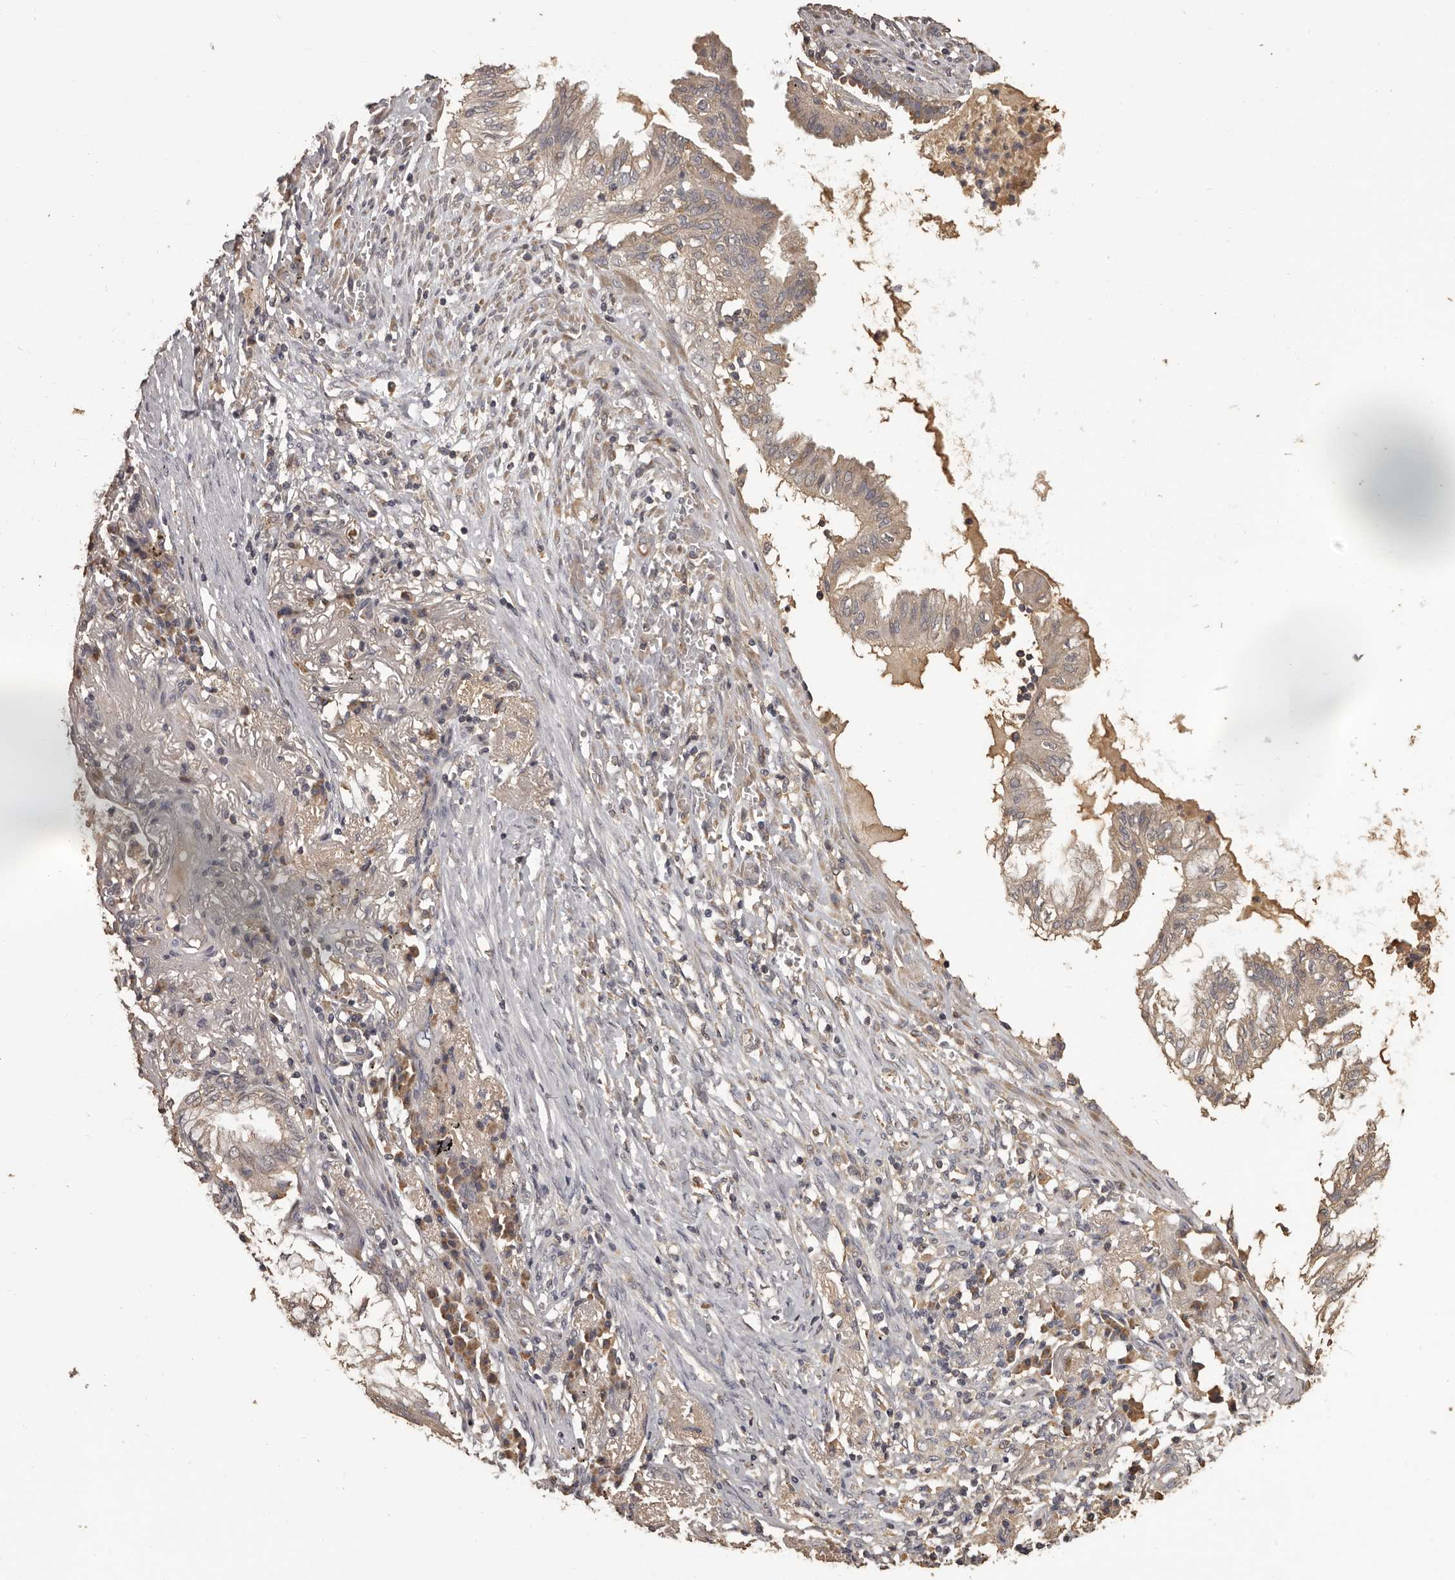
{"staining": {"intensity": "weak", "quantity": ">75%", "location": "cytoplasmic/membranous"}, "tissue": "lung cancer", "cell_type": "Tumor cells", "image_type": "cancer", "snomed": [{"axis": "morphology", "description": "Adenocarcinoma, NOS"}, {"axis": "topography", "description": "Lung"}], "caption": "Immunohistochemistry of lung cancer (adenocarcinoma) reveals low levels of weak cytoplasmic/membranous positivity in about >75% of tumor cells. (DAB (3,3'-diaminobenzidine) IHC, brown staining for protein, blue staining for nuclei).", "gene": "MGAT5", "patient": {"sex": "female", "age": 70}}